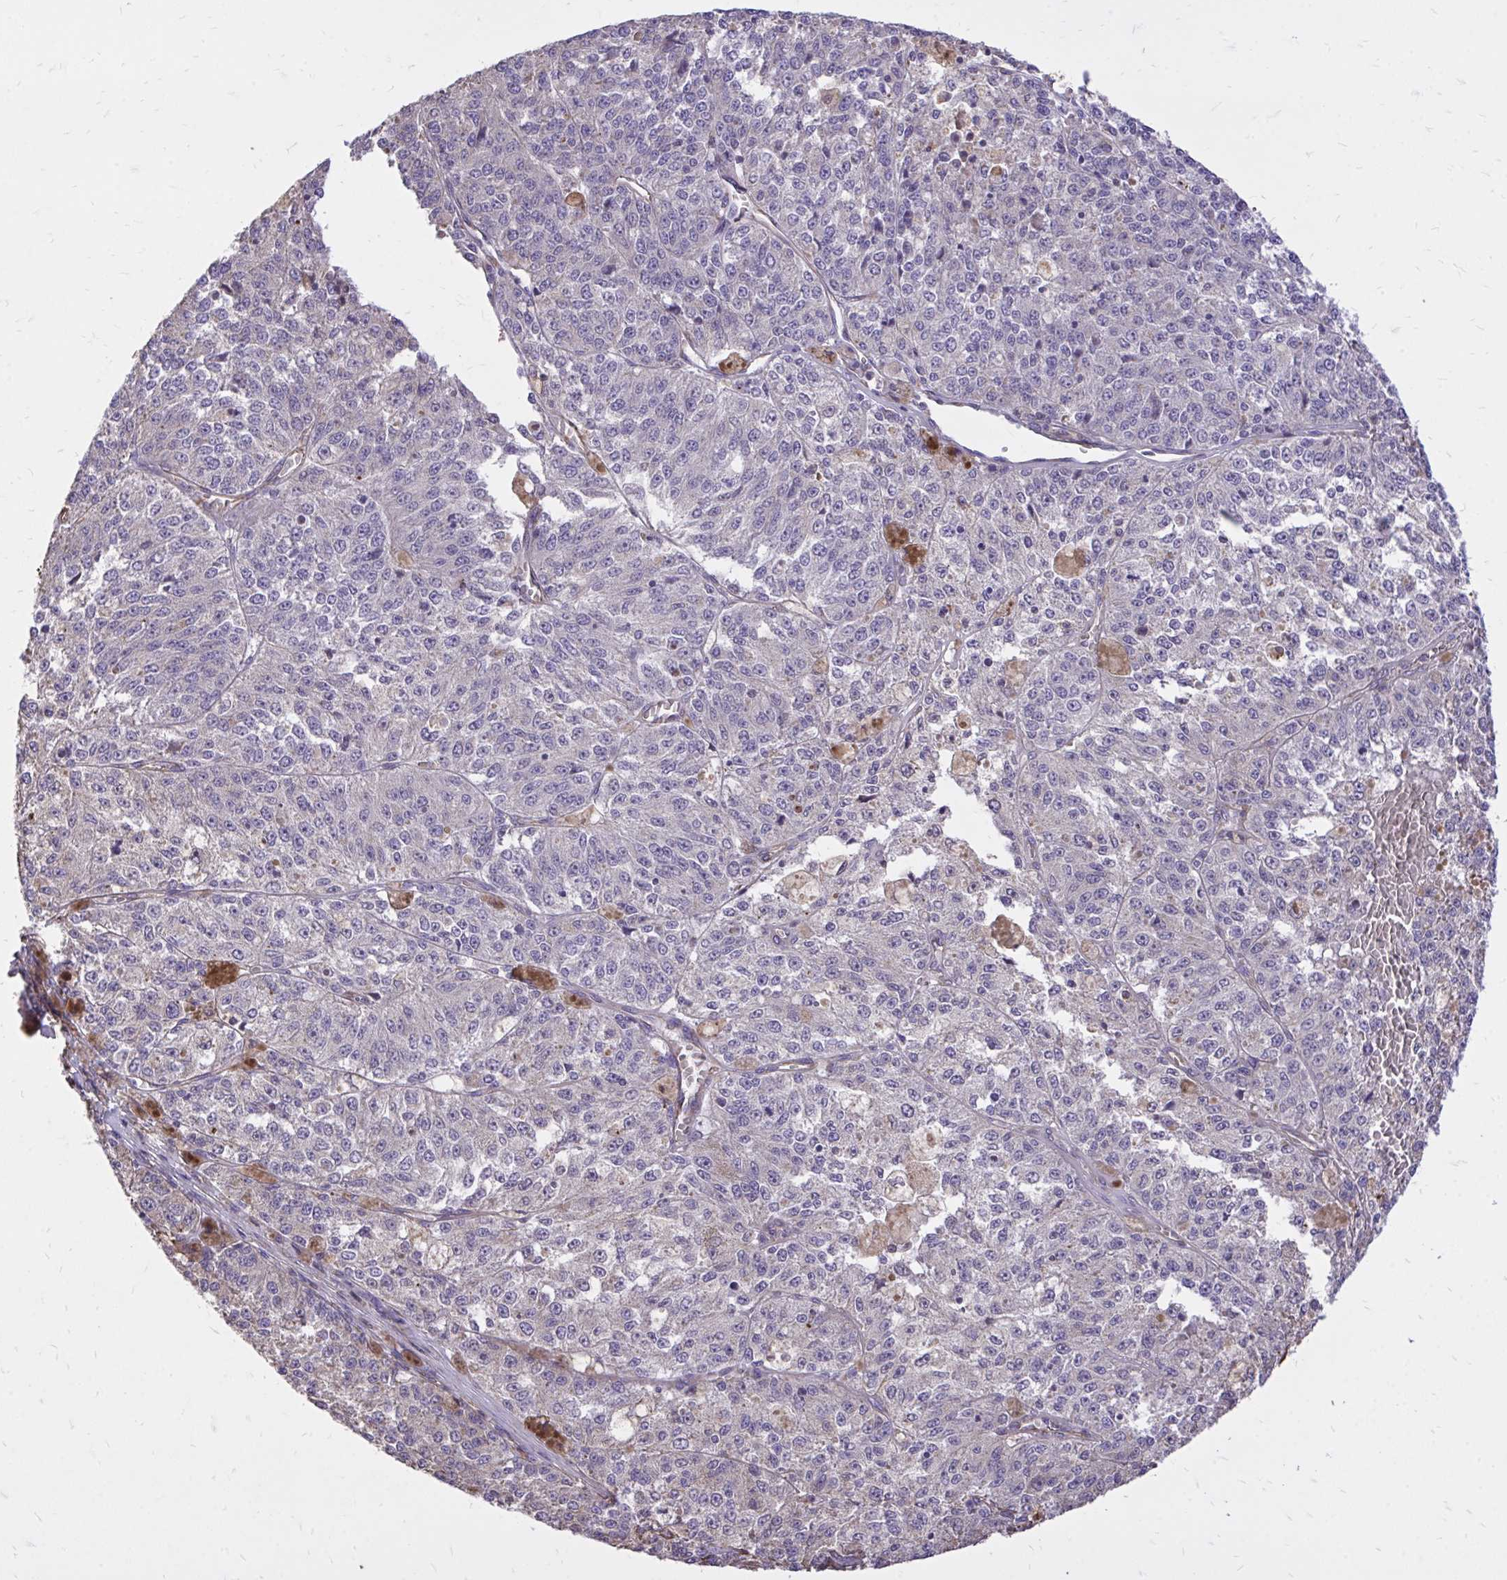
{"staining": {"intensity": "negative", "quantity": "none", "location": "none"}, "tissue": "melanoma", "cell_type": "Tumor cells", "image_type": "cancer", "snomed": [{"axis": "morphology", "description": "Malignant melanoma, Metastatic site"}, {"axis": "topography", "description": "Lymph node"}], "caption": "Immunohistochemical staining of malignant melanoma (metastatic site) displays no significant staining in tumor cells.", "gene": "RNF103", "patient": {"sex": "female", "age": 64}}